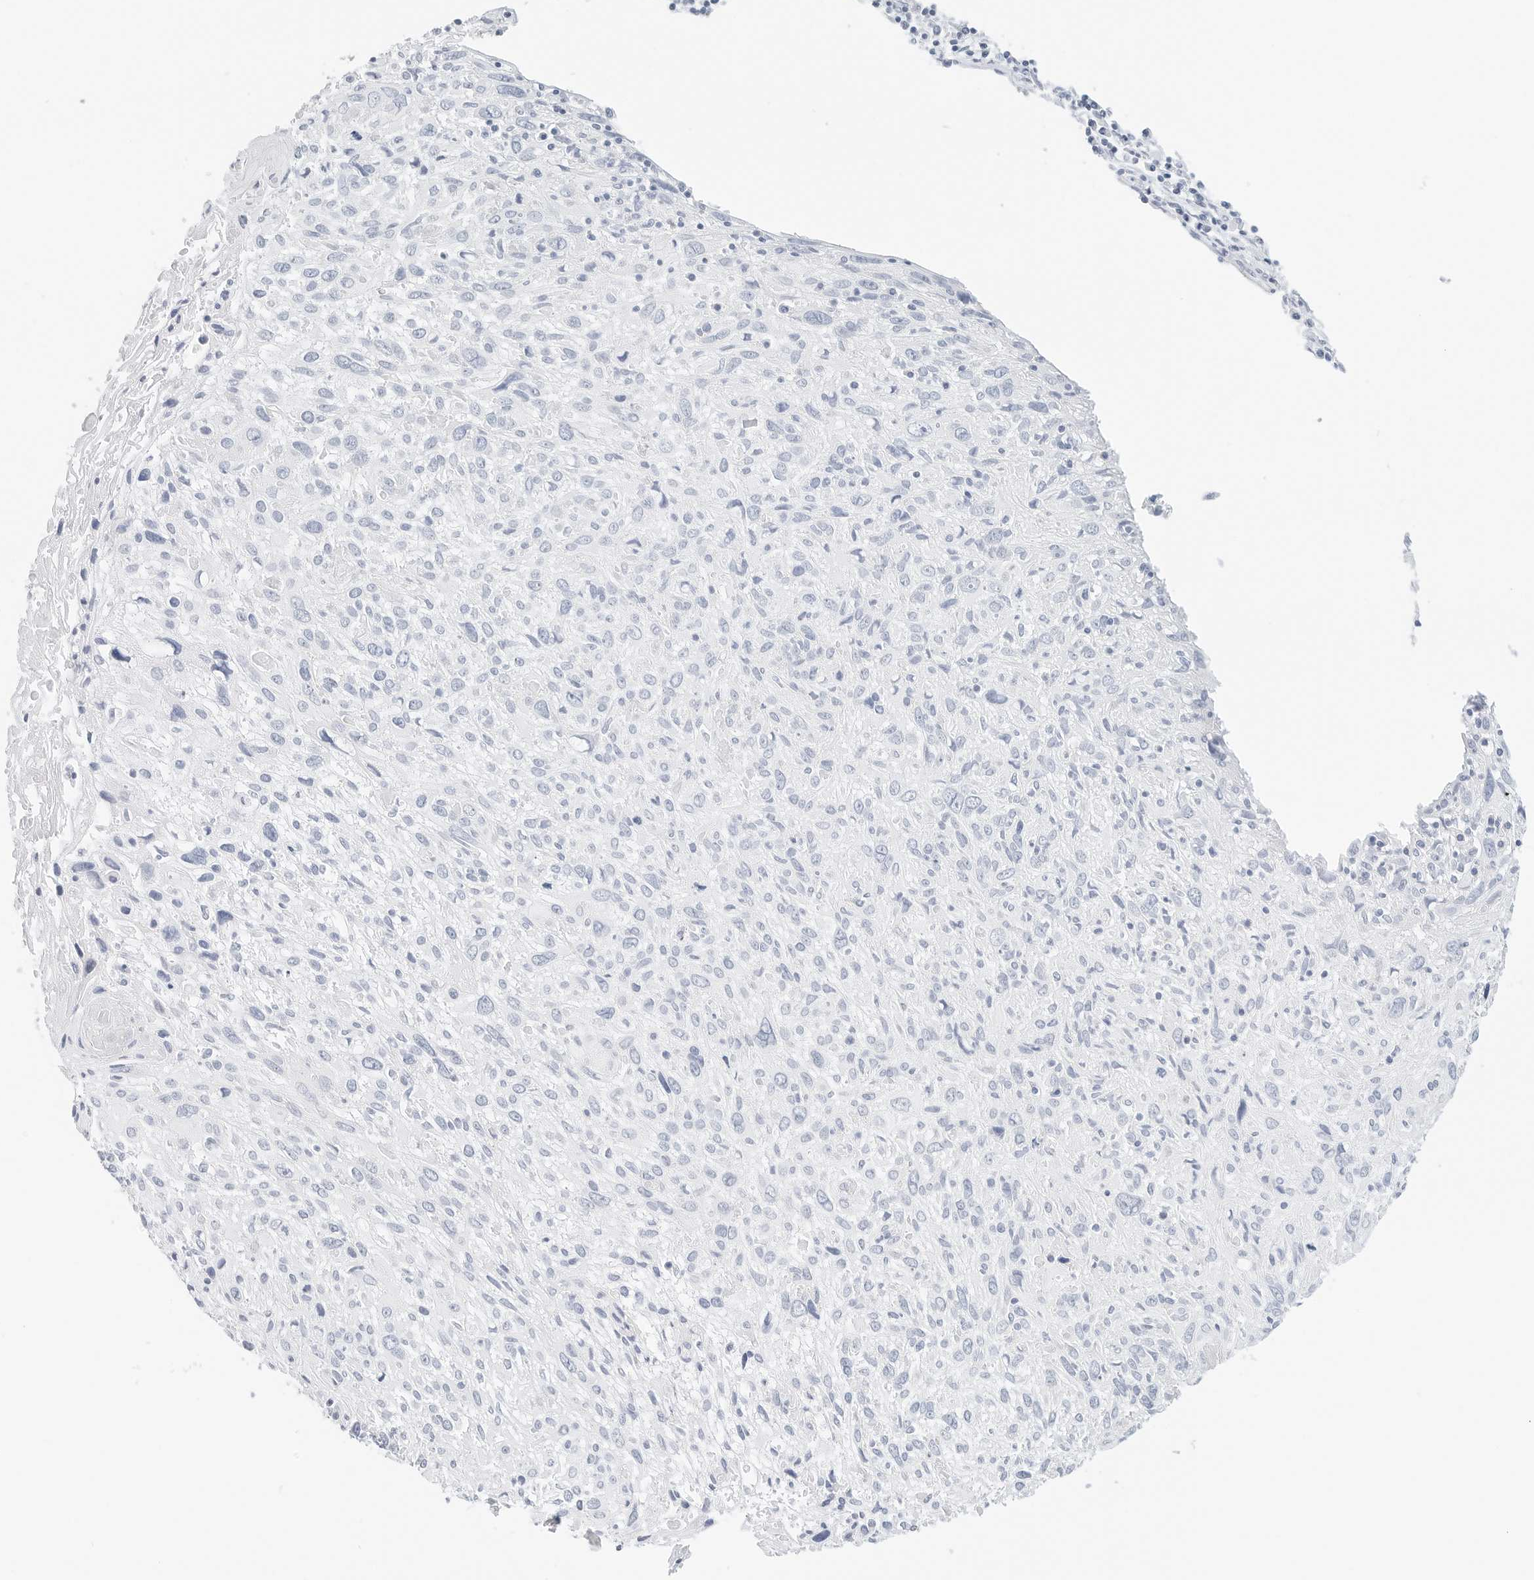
{"staining": {"intensity": "negative", "quantity": "none", "location": "none"}, "tissue": "cervical cancer", "cell_type": "Tumor cells", "image_type": "cancer", "snomed": [{"axis": "morphology", "description": "Squamous cell carcinoma, NOS"}, {"axis": "topography", "description": "Cervix"}], "caption": "Tumor cells are negative for protein expression in human cervical cancer (squamous cell carcinoma).", "gene": "NTMT2", "patient": {"sex": "female", "age": 51}}